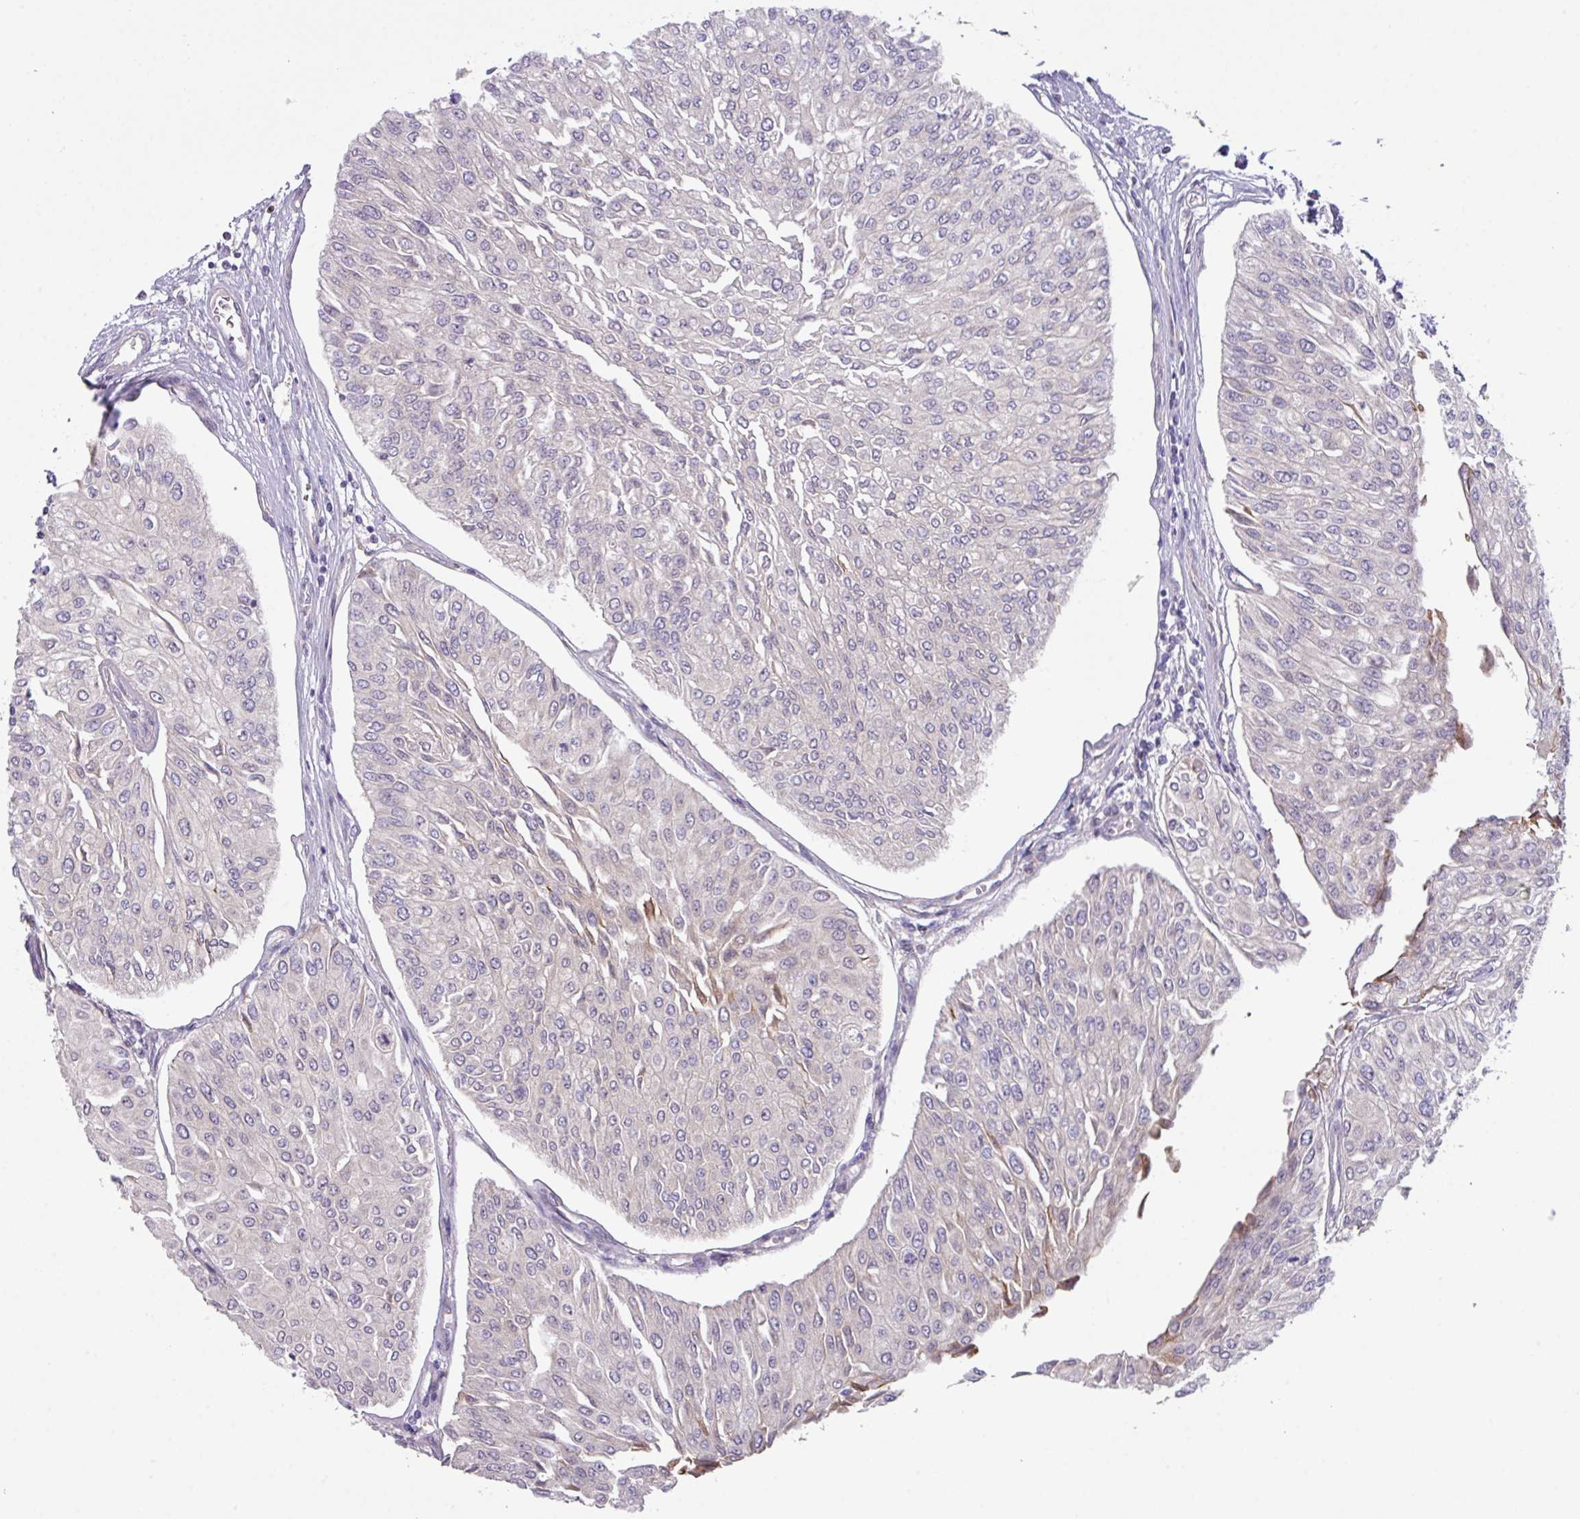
{"staining": {"intensity": "negative", "quantity": "none", "location": "none"}, "tissue": "urothelial cancer", "cell_type": "Tumor cells", "image_type": "cancer", "snomed": [{"axis": "morphology", "description": "Urothelial carcinoma, Low grade"}, {"axis": "topography", "description": "Urinary bladder"}], "caption": "The histopathology image exhibits no significant expression in tumor cells of urothelial cancer. (DAB (3,3'-diaminobenzidine) immunohistochemistry, high magnification).", "gene": "ZNF394", "patient": {"sex": "male", "age": 67}}